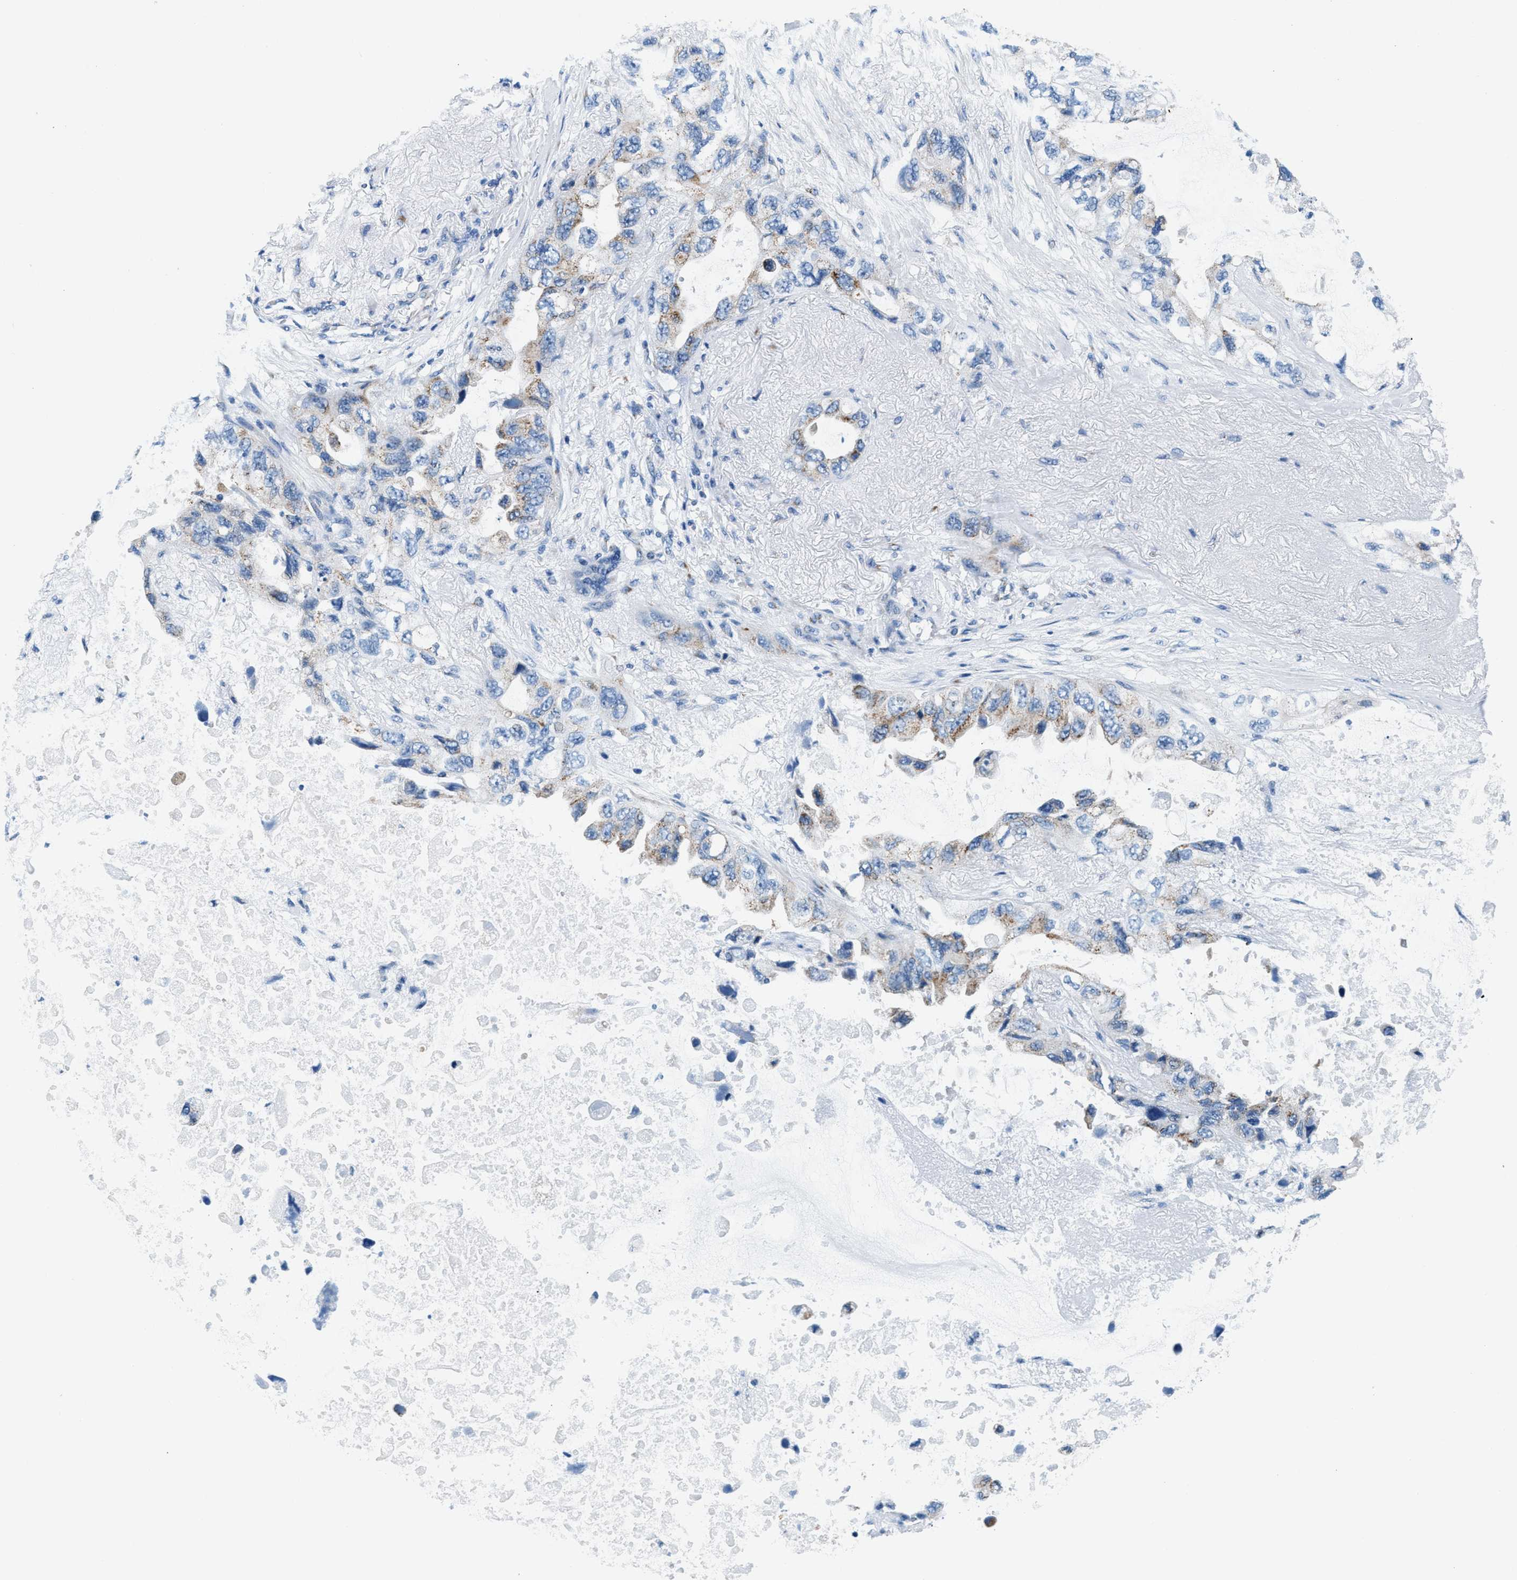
{"staining": {"intensity": "weak", "quantity": "<25%", "location": "cytoplasmic/membranous"}, "tissue": "lung cancer", "cell_type": "Tumor cells", "image_type": "cancer", "snomed": [{"axis": "morphology", "description": "Squamous cell carcinoma, NOS"}, {"axis": "topography", "description": "Lung"}], "caption": "Immunohistochemical staining of lung cancer (squamous cell carcinoma) exhibits no significant positivity in tumor cells. Brightfield microscopy of immunohistochemistry (IHC) stained with DAB (3,3'-diaminobenzidine) (brown) and hematoxylin (blue), captured at high magnification.", "gene": "VPS53", "patient": {"sex": "female", "age": 73}}